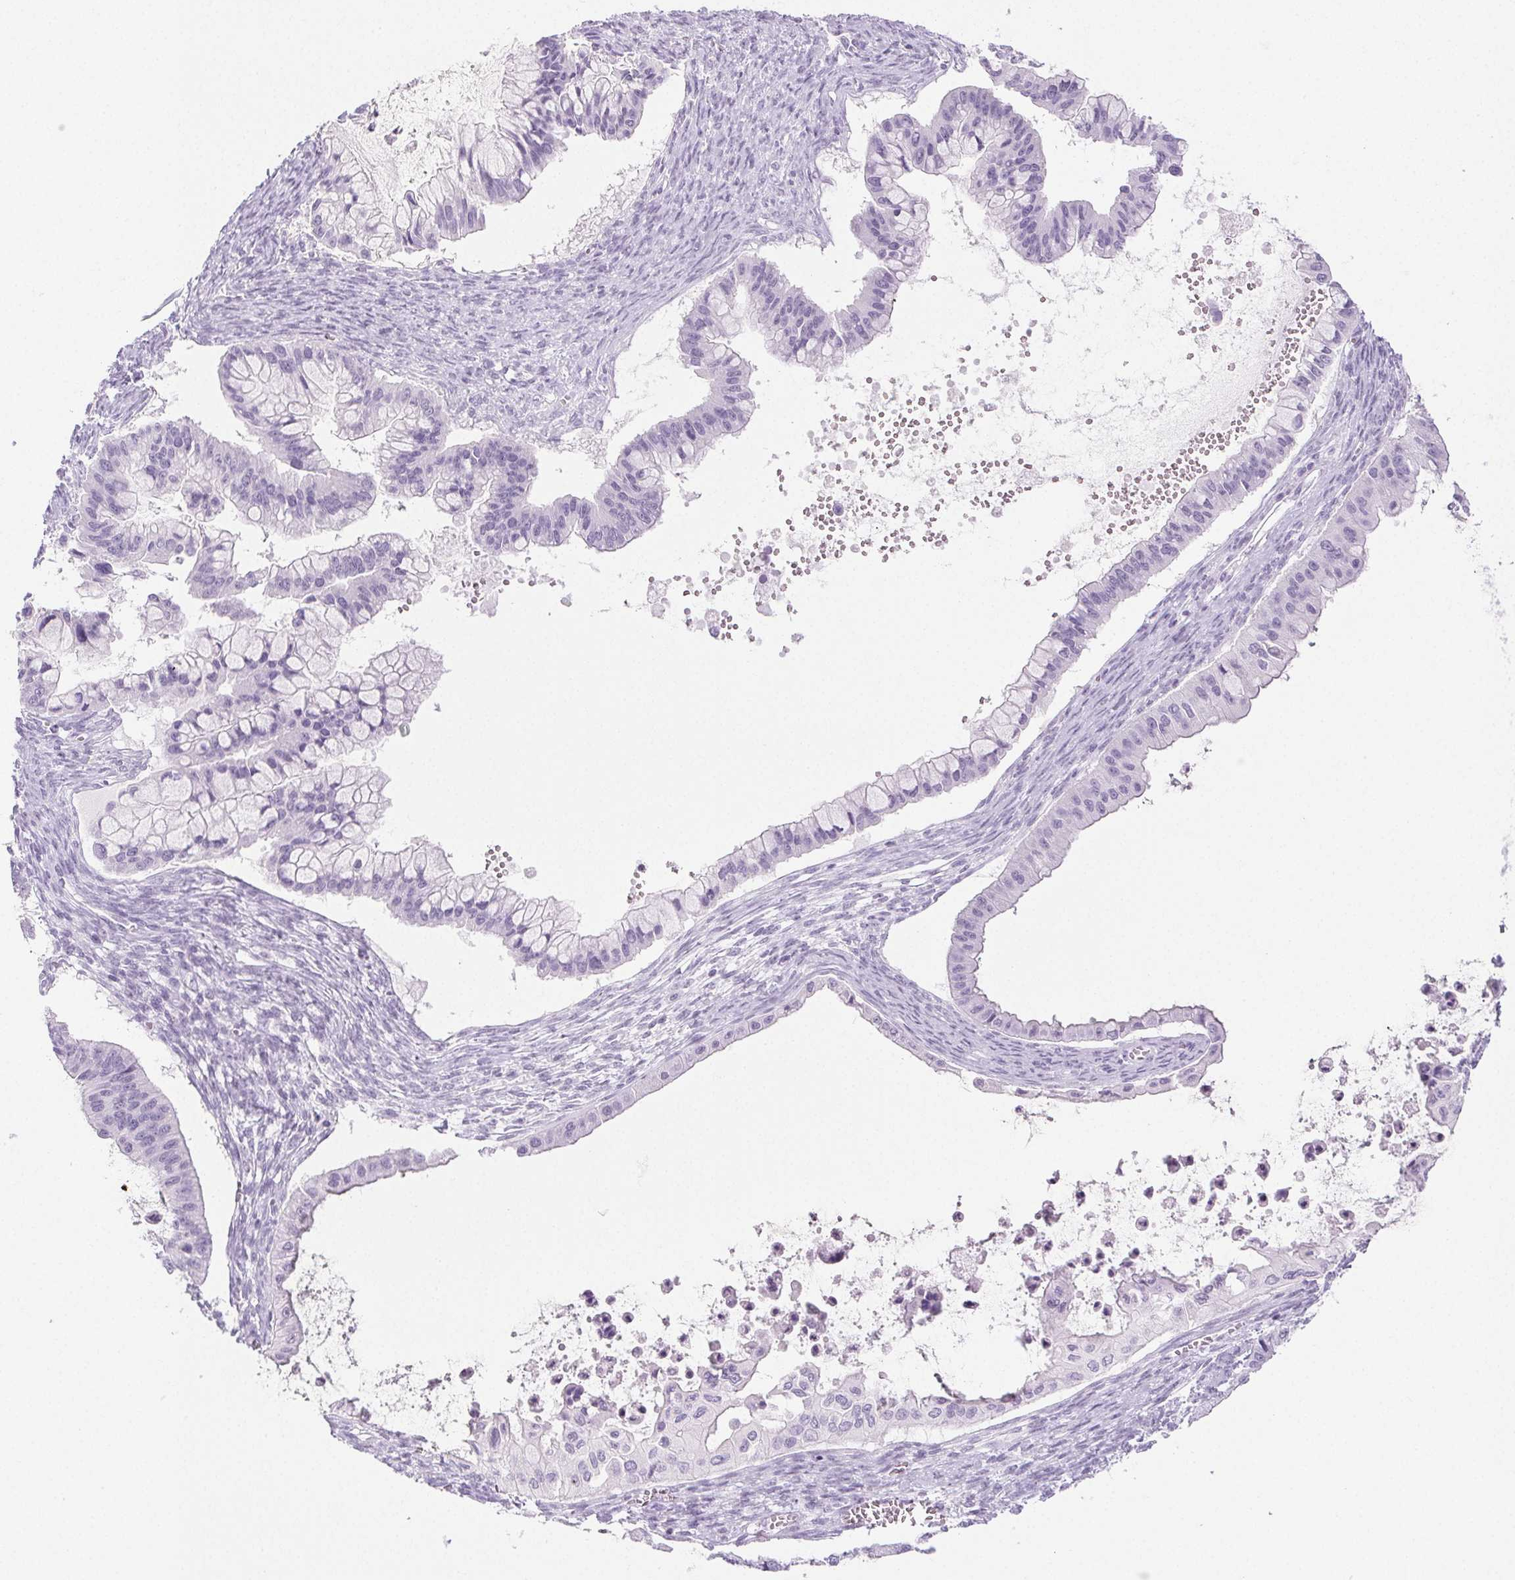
{"staining": {"intensity": "negative", "quantity": "none", "location": "none"}, "tissue": "ovarian cancer", "cell_type": "Tumor cells", "image_type": "cancer", "snomed": [{"axis": "morphology", "description": "Cystadenocarcinoma, mucinous, NOS"}, {"axis": "topography", "description": "Ovary"}], "caption": "Immunohistochemistry of ovarian cancer exhibits no expression in tumor cells.", "gene": "SPRR3", "patient": {"sex": "female", "age": 72}}